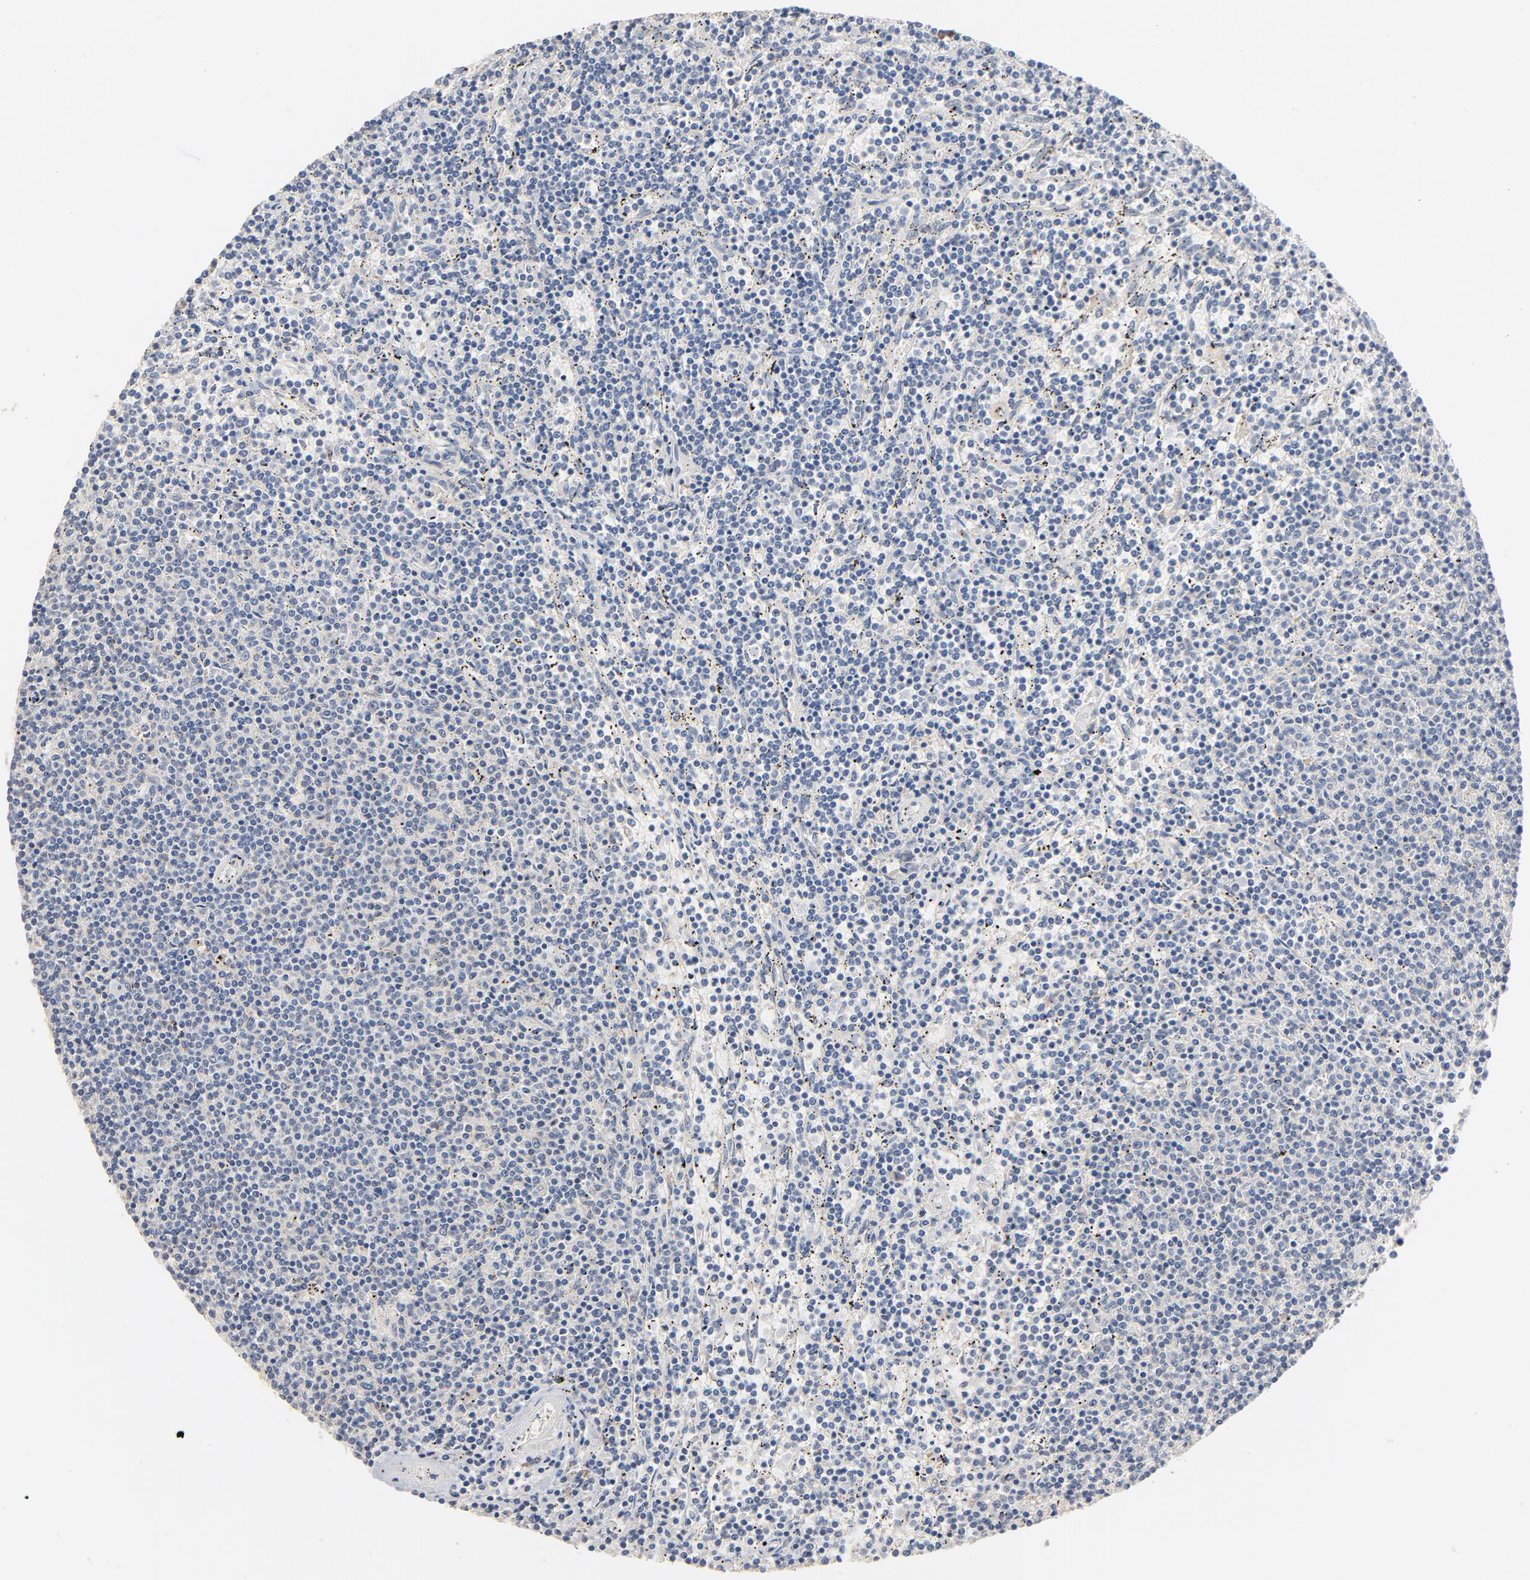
{"staining": {"intensity": "negative", "quantity": "none", "location": "none"}, "tissue": "lymphoma", "cell_type": "Tumor cells", "image_type": "cancer", "snomed": [{"axis": "morphology", "description": "Malignant lymphoma, non-Hodgkin's type, Low grade"}, {"axis": "topography", "description": "Spleen"}], "caption": "A high-resolution histopathology image shows immunohistochemistry staining of lymphoma, which reveals no significant positivity in tumor cells.", "gene": "ZDHHC8", "patient": {"sex": "female", "age": 50}}